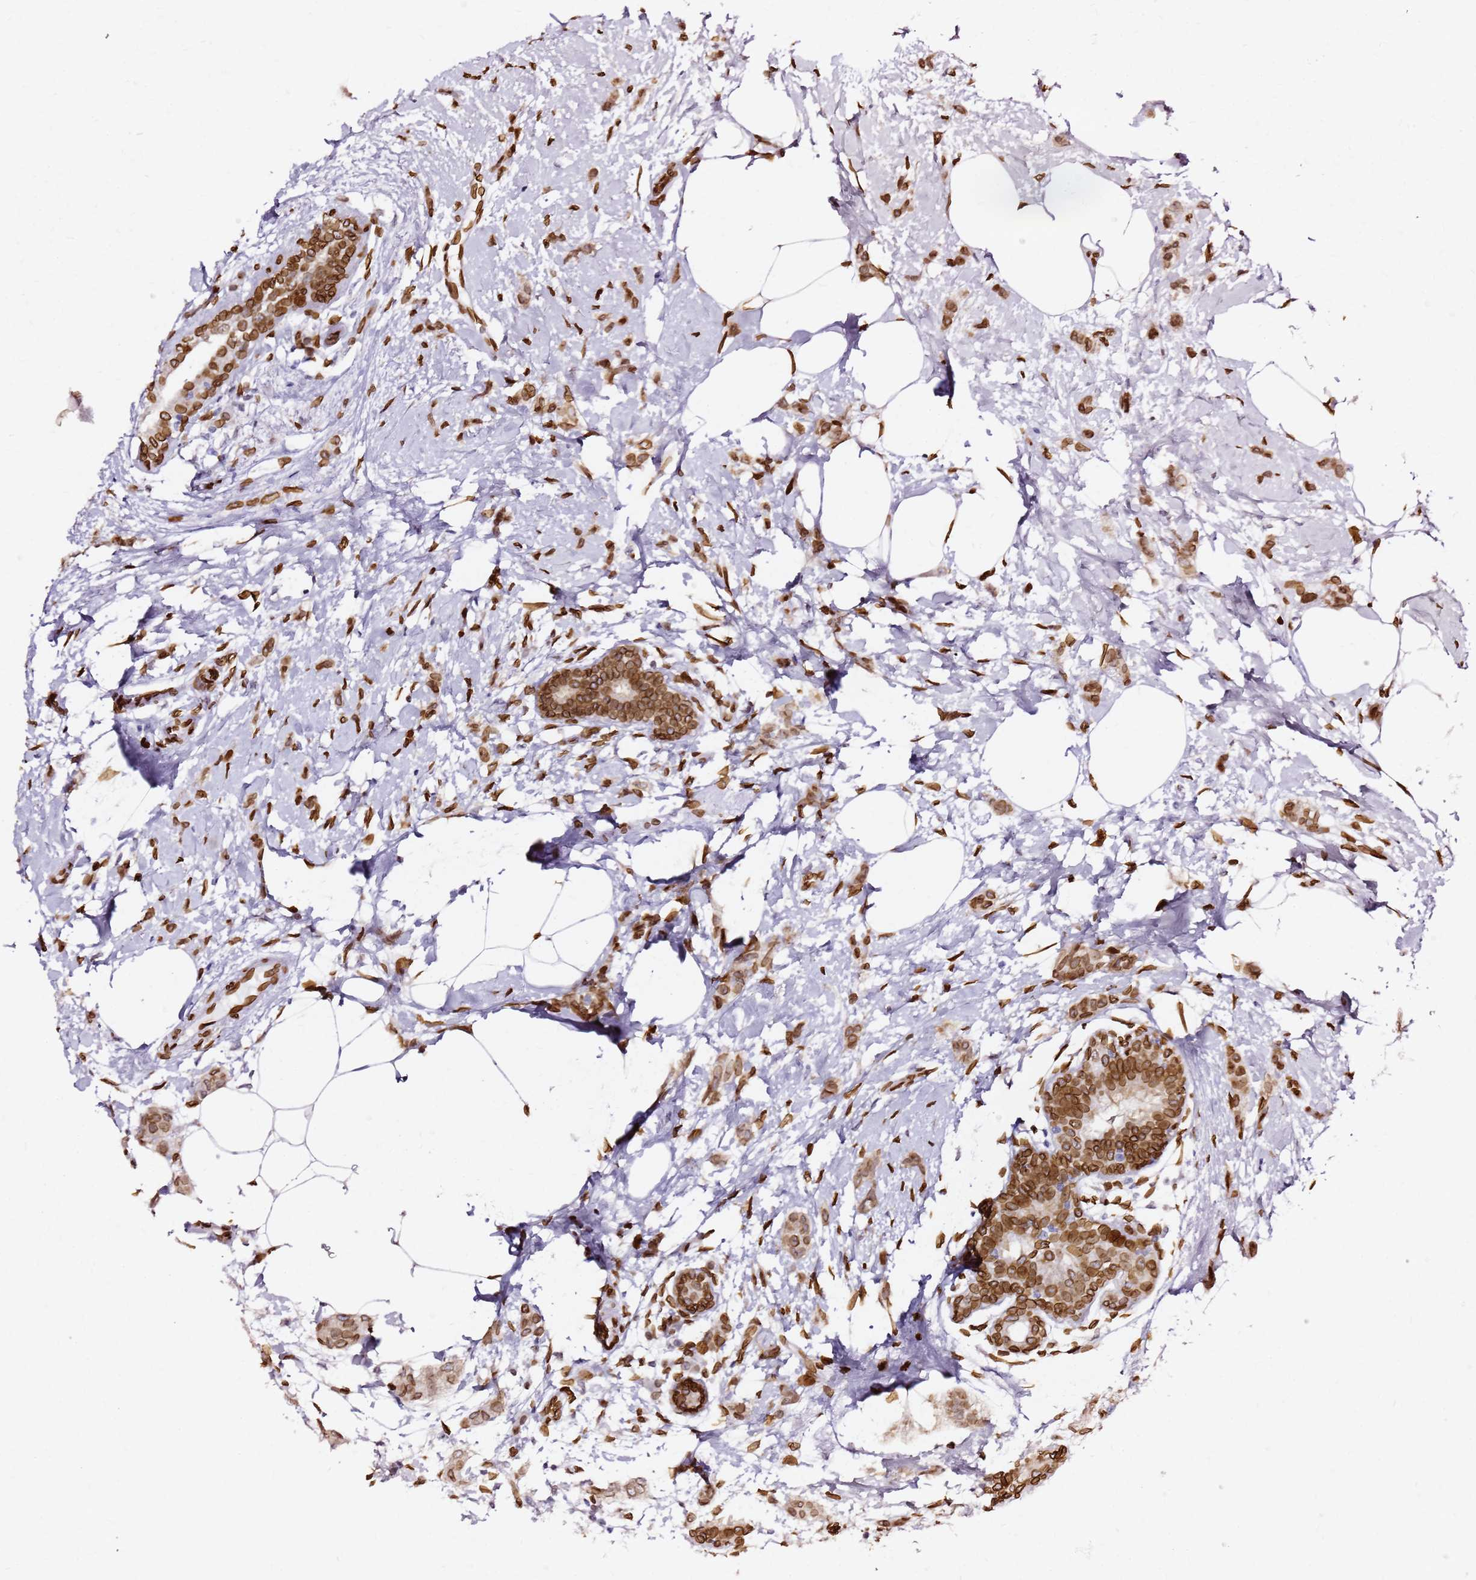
{"staining": {"intensity": "moderate", "quantity": ">75%", "location": "cytoplasmic/membranous,nuclear"}, "tissue": "breast cancer", "cell_type": "Tumor cells", "image_type": "cancer", "snomed": [{"axis": "morphology", "description": "Duct carcinoma"}, {"axis": "topography", "description": "Breast"}], "caption": "Breast cancer (intraductal carcinoma) stained for a protein demonstrates moderate cytoplasmic/membranous and nuclear positivity in tumor cells.", "gene": "C6orf141", "patient": {"sex": "female", "age": 72}}